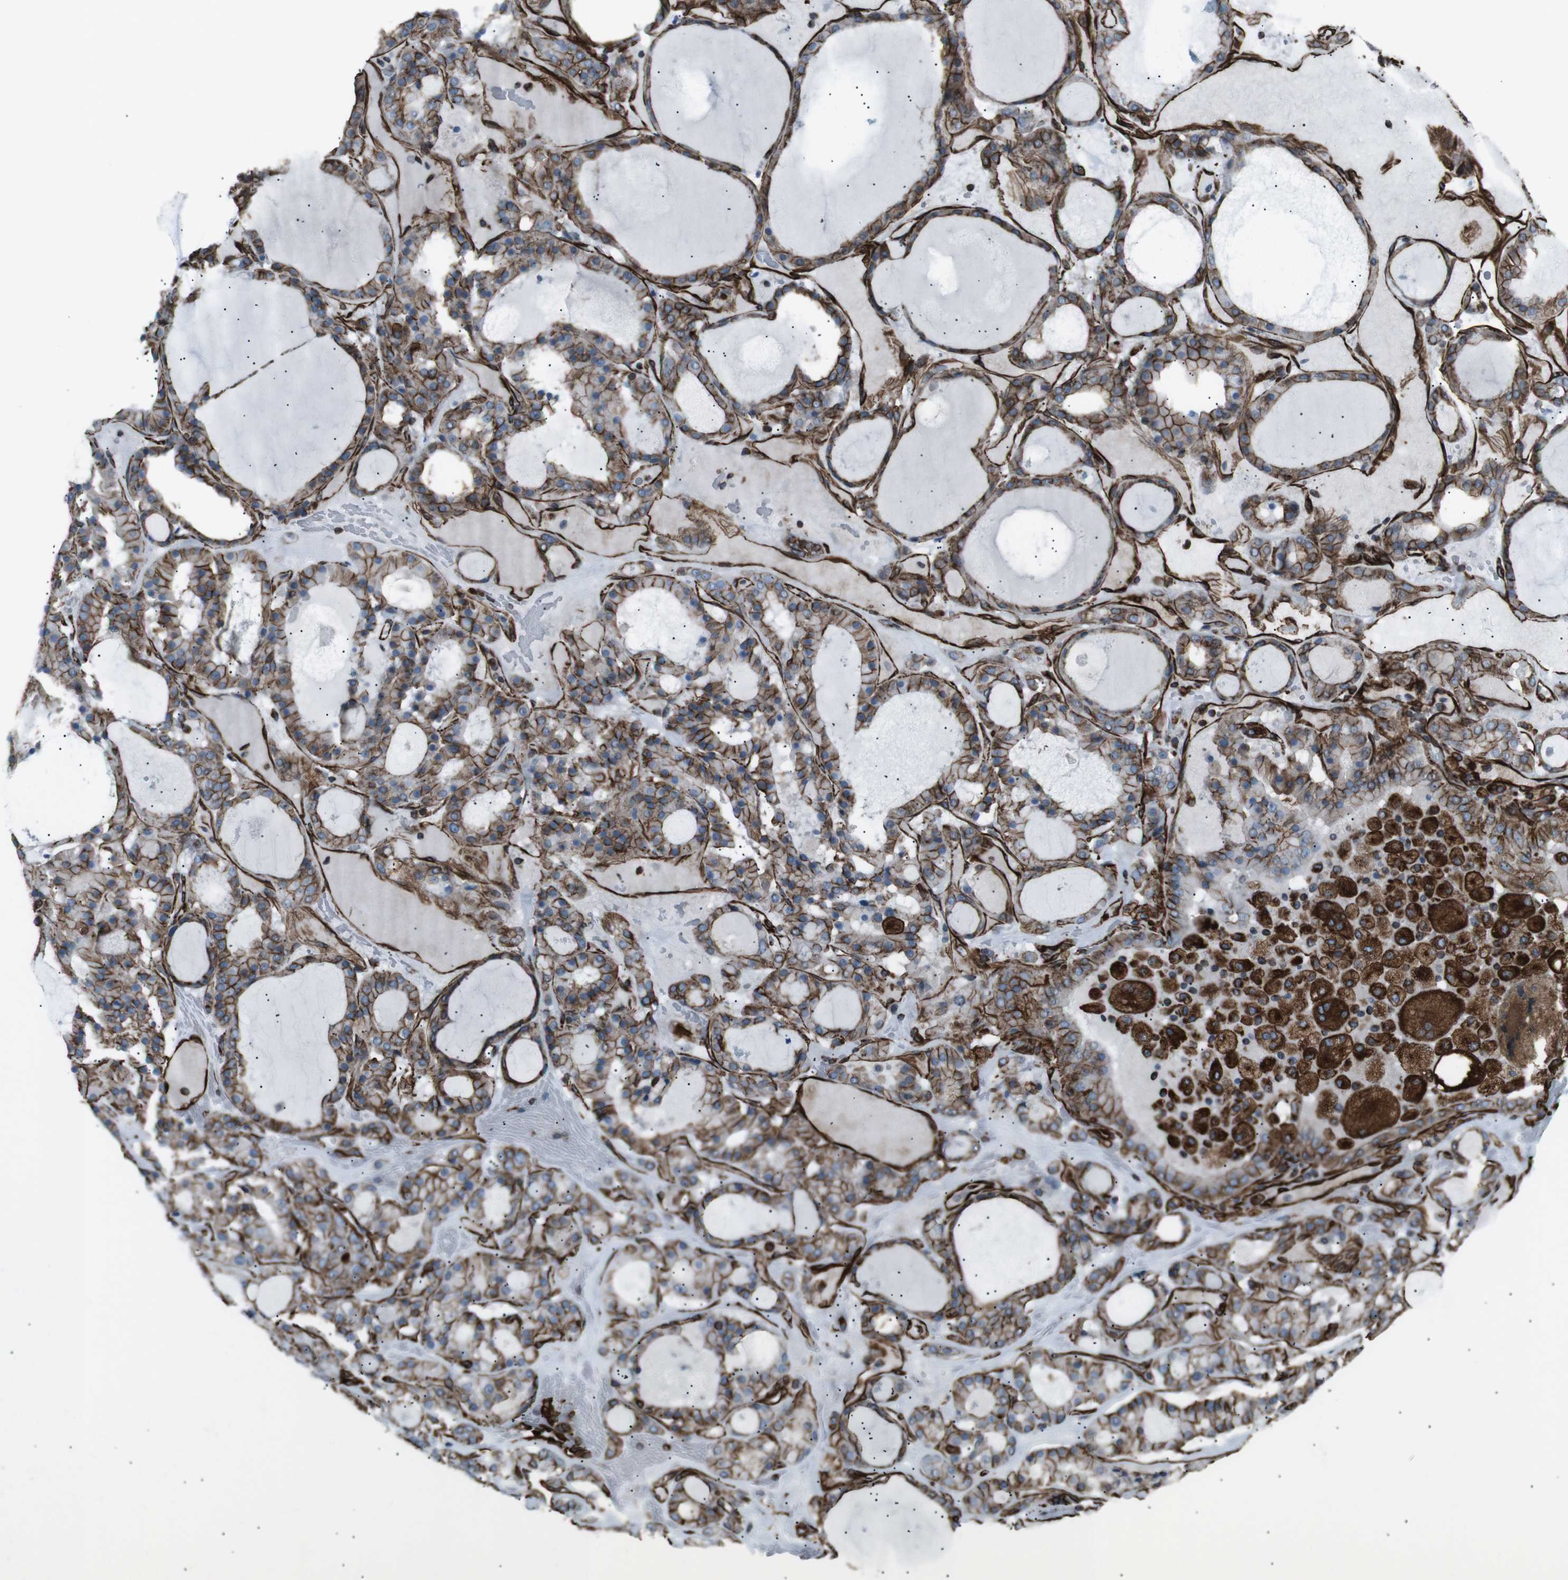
{"staining": {"intensity": "strong", "quantity": ">75%", "location": "cytoplasmic/membranous"}, "tissue": "thyroid gland", "cell_type": "Glandular cells", "image_type": "normal", "snomed": [{"axis": "morphology", "description": "Normal tissue, NOS"}, {"axis": "morphology", "description": "Carcinoma, NOS"}, {"axis": "topography", "description": "Thyroid gland"}], "caption": "Immunohistochemical staining of unremarkable human thyroid gland reveals >75% levels of strong cytoplasmic/membranous protein staining in approximately >75% of glandular cells. (DAB (3,3'-diaminobenzidine) IHC with brightfield microscopy, high magnification).", "gene": "ZDHHC6", "patient": {"sex": "female", "age": 86}}